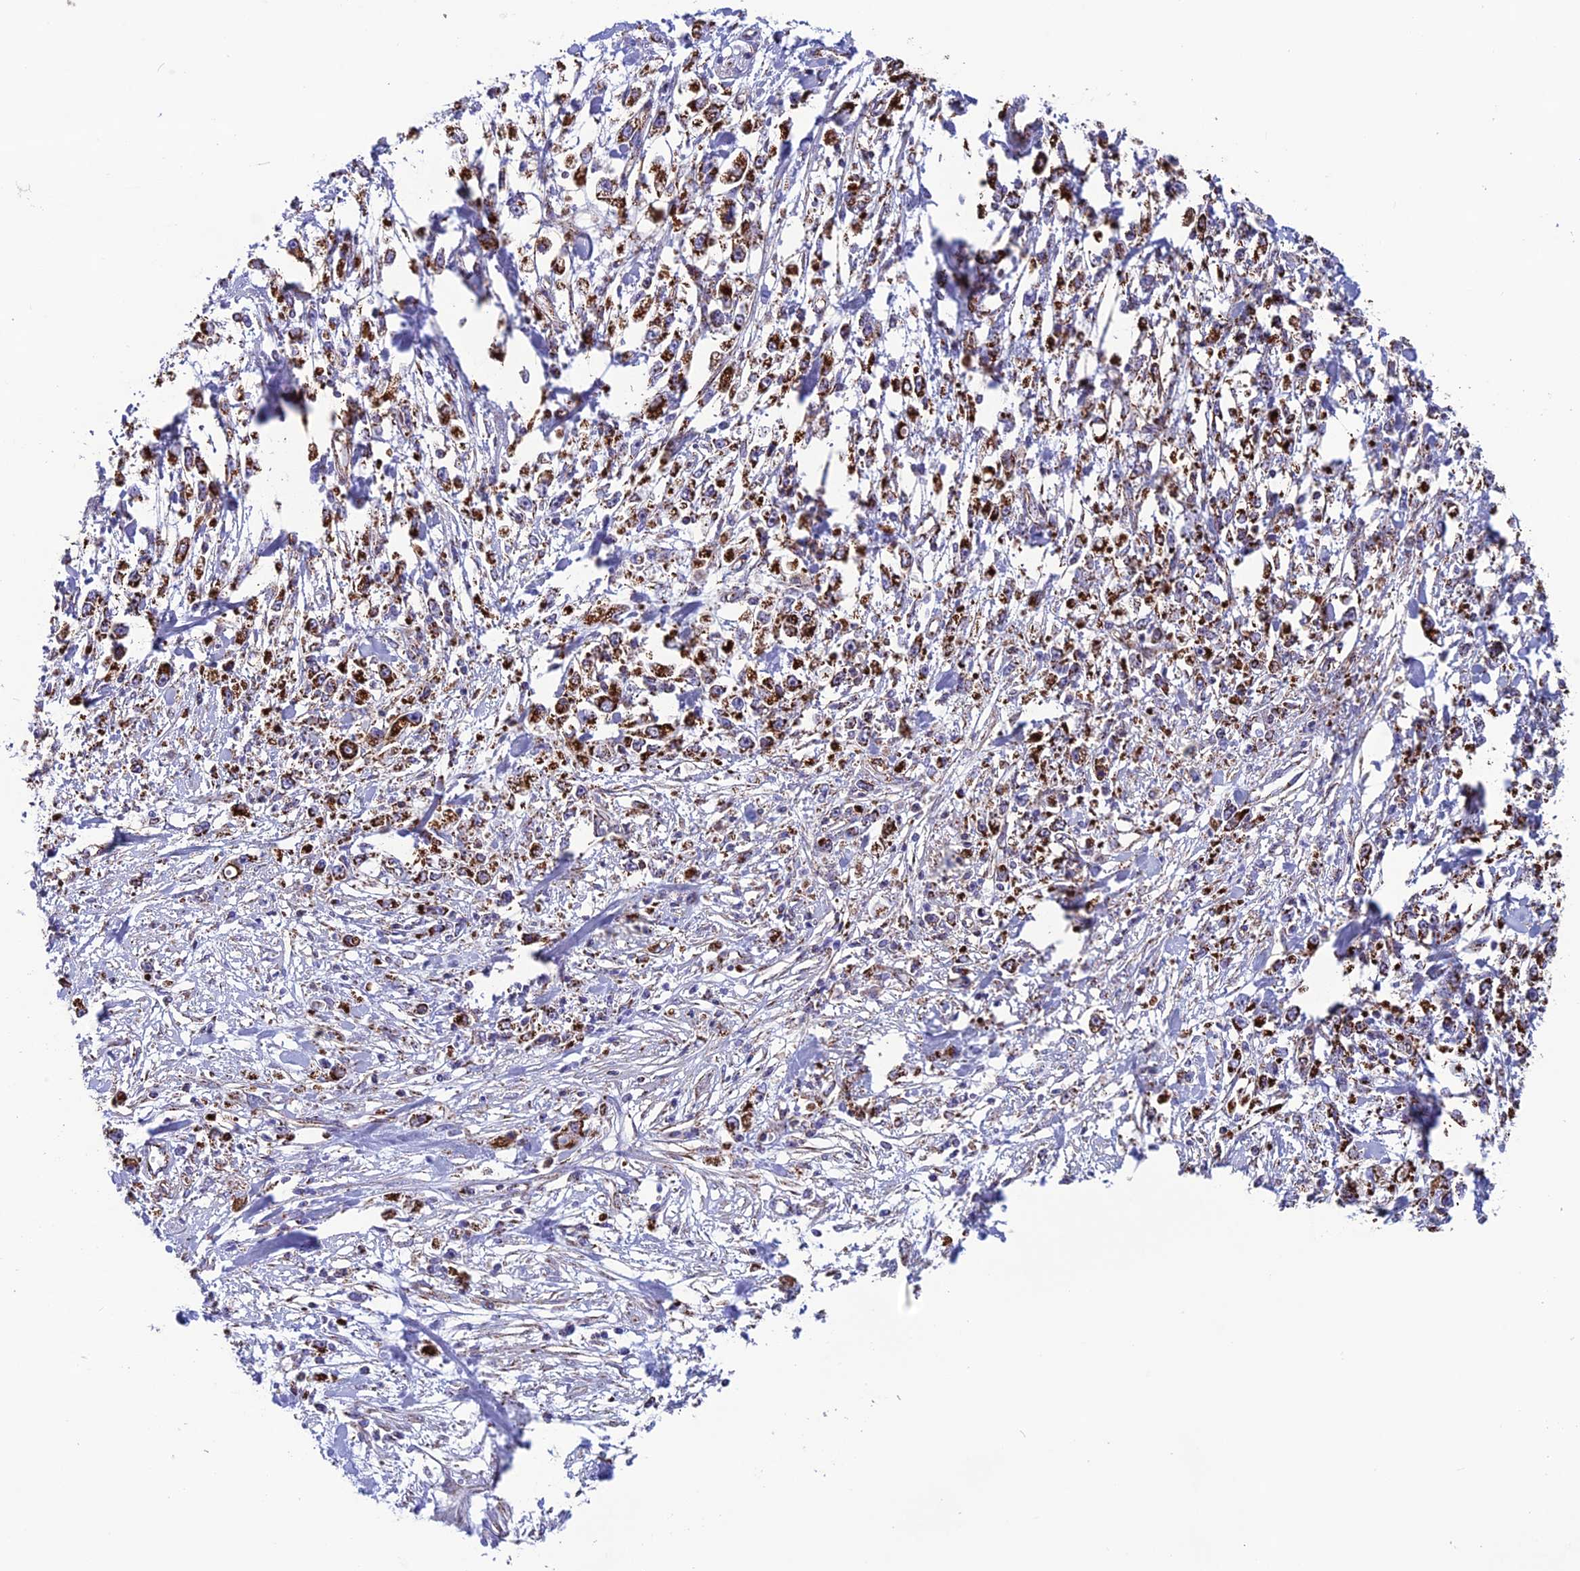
{"staining": {"intensity": "strong", "quantity": ">75%", "location": "cytoplasmic/membranous"}, "tissue": "stomach cancer", "cell_type": "Tumor cells", "image_type": "cancer", "snomed": [{"axis": "morphology", "description": "Adenocarcinoma, NOS"}, {"axis": "topography", "description": "Stomach"}], "caption": "The micrograph displays a brown stain indicating the presence of a protein in the cytoplasmic/membranous of tumor cells in stomach cancer. (Brightfield microscopy of DAB IHC at high magnification).", "gene": "MRPS18B", "patient": {"sex": "female", "age": 59}}